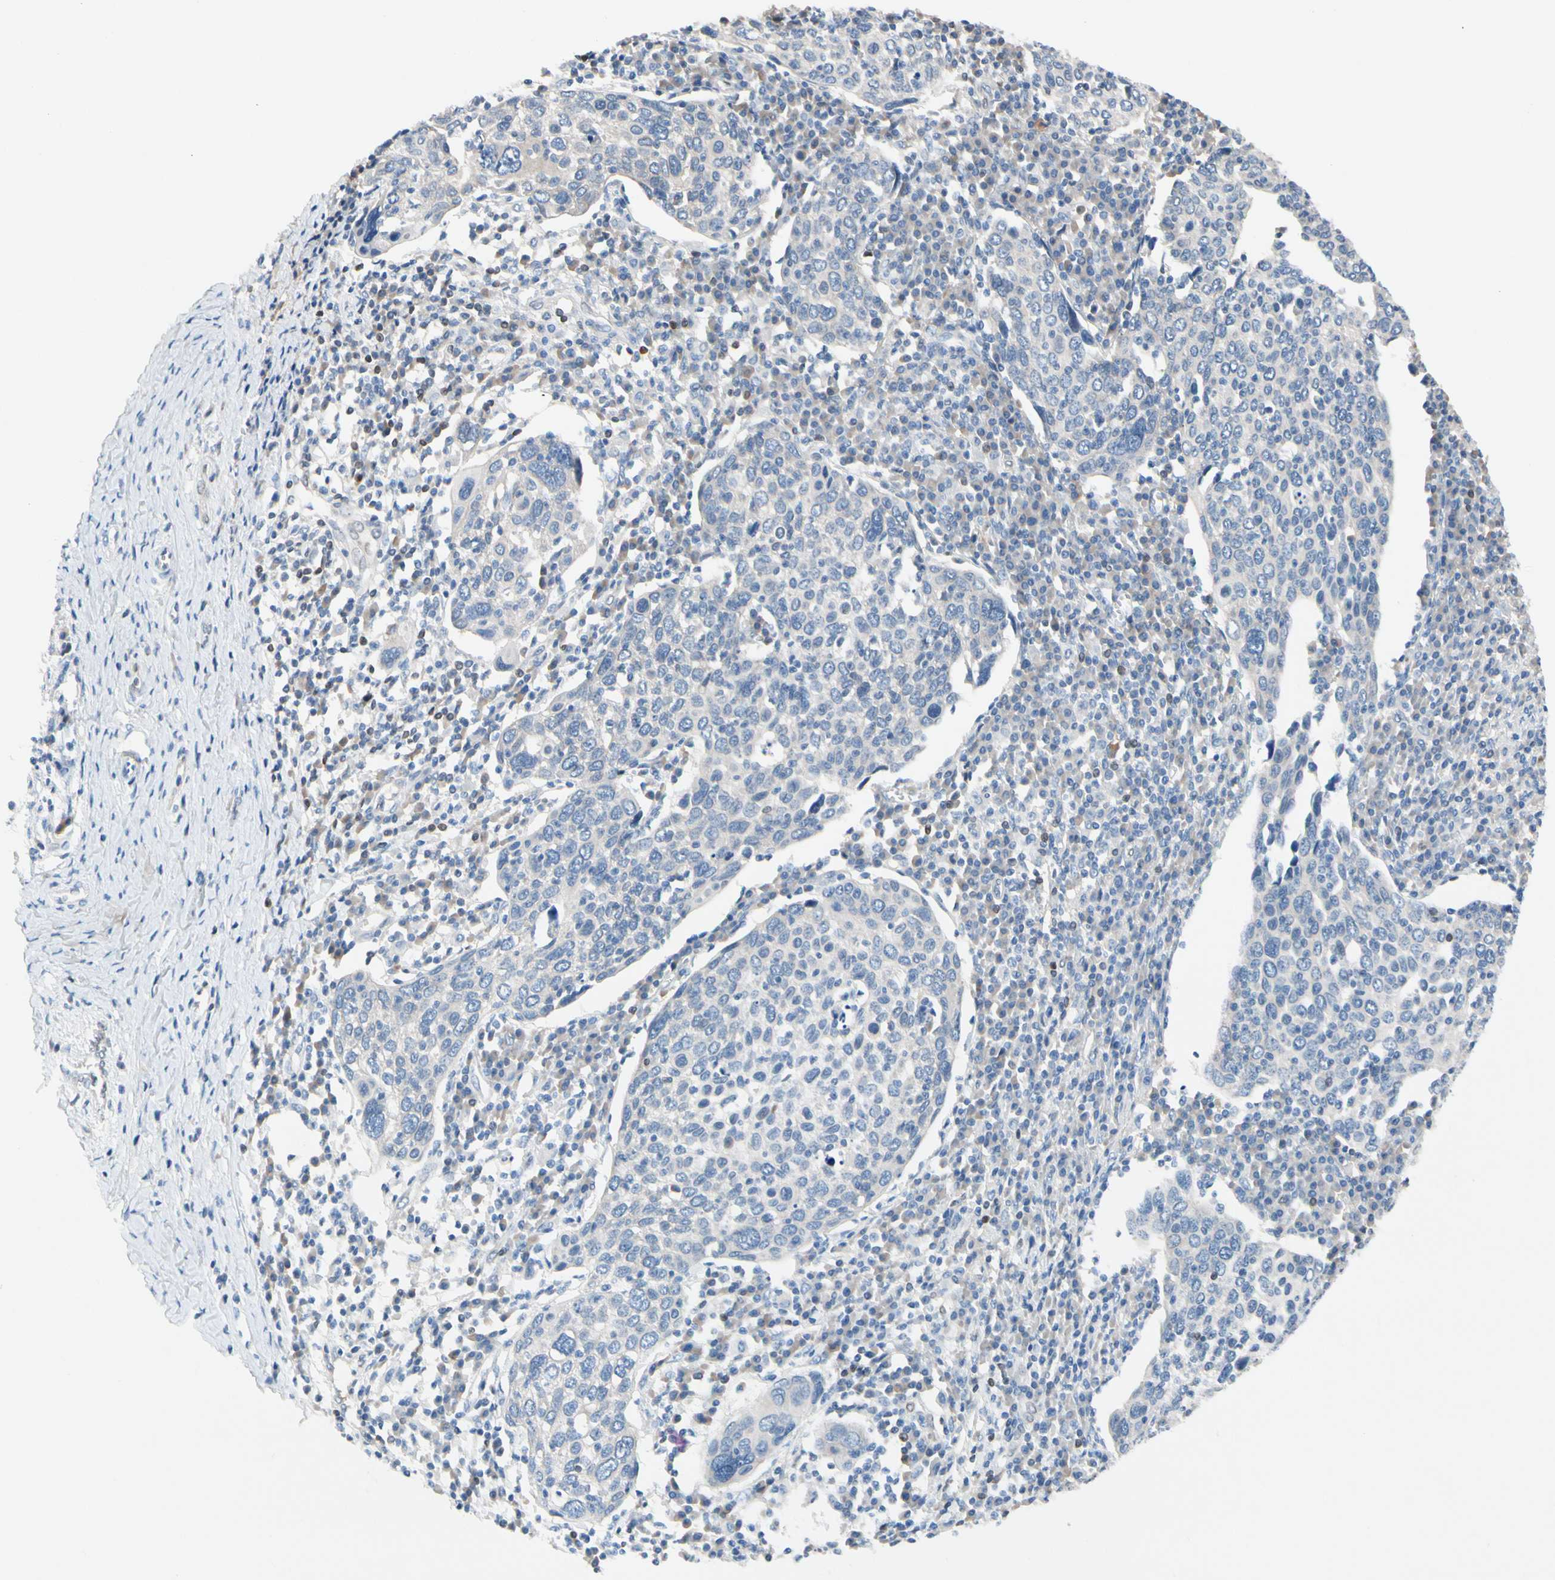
{"staining": {"intensity": "negative", "quantity": "none", "location": "none"}, "tissue": "cervical cancer", "cell_type": "Tumor cells", "image_type": "cancer", "snomed": [{"axis": "morphology", "description": "Squamous cell carcinoma, NOS"}, {"axis": "topography", "description": "Cervix"}], "caption": "The immunohistochemistry (IHC) histopathology image has no significant positivity in tumor cells of squamous cell carcinoma (cervical) tissue. (DAB immunohistochemistry, high magnification).", "gene": "ZNF132", "patient": {"sex": "female", "age": 40}}